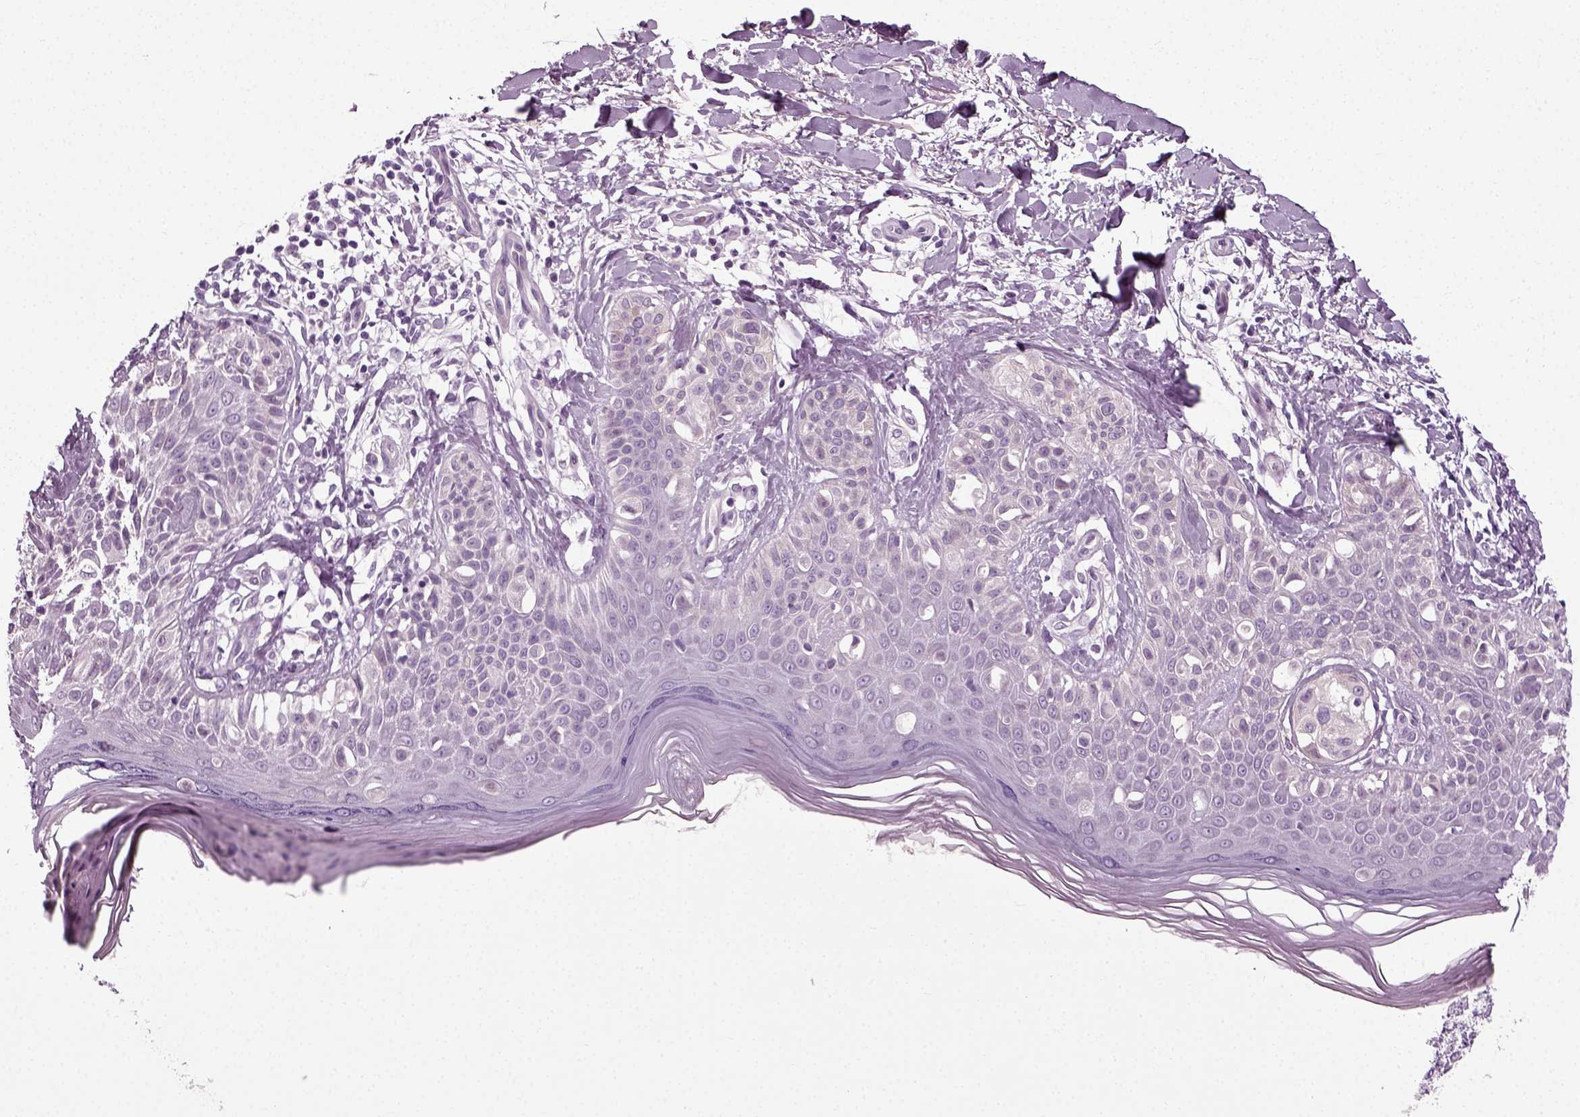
{"staining": {"intensity": "negative", "quantity": "none", "location": "none"}, "tissue": "melanoma", "cell_type": "Tumor cells", "image_type": "cancer", "snomed": [{"axis": "morphology", "description": "Malignant melanoma, NOS"}, {"axis": "topography", "description": "Skin"}], "caption": "Immunohistochemistry (IHC) image of neoplastic tissue: human melanoma stained with DAB reveals no significant protein staining in tumor cells.", "gene": "SCG5", "patient": {"sex": "female", "age": 73}}